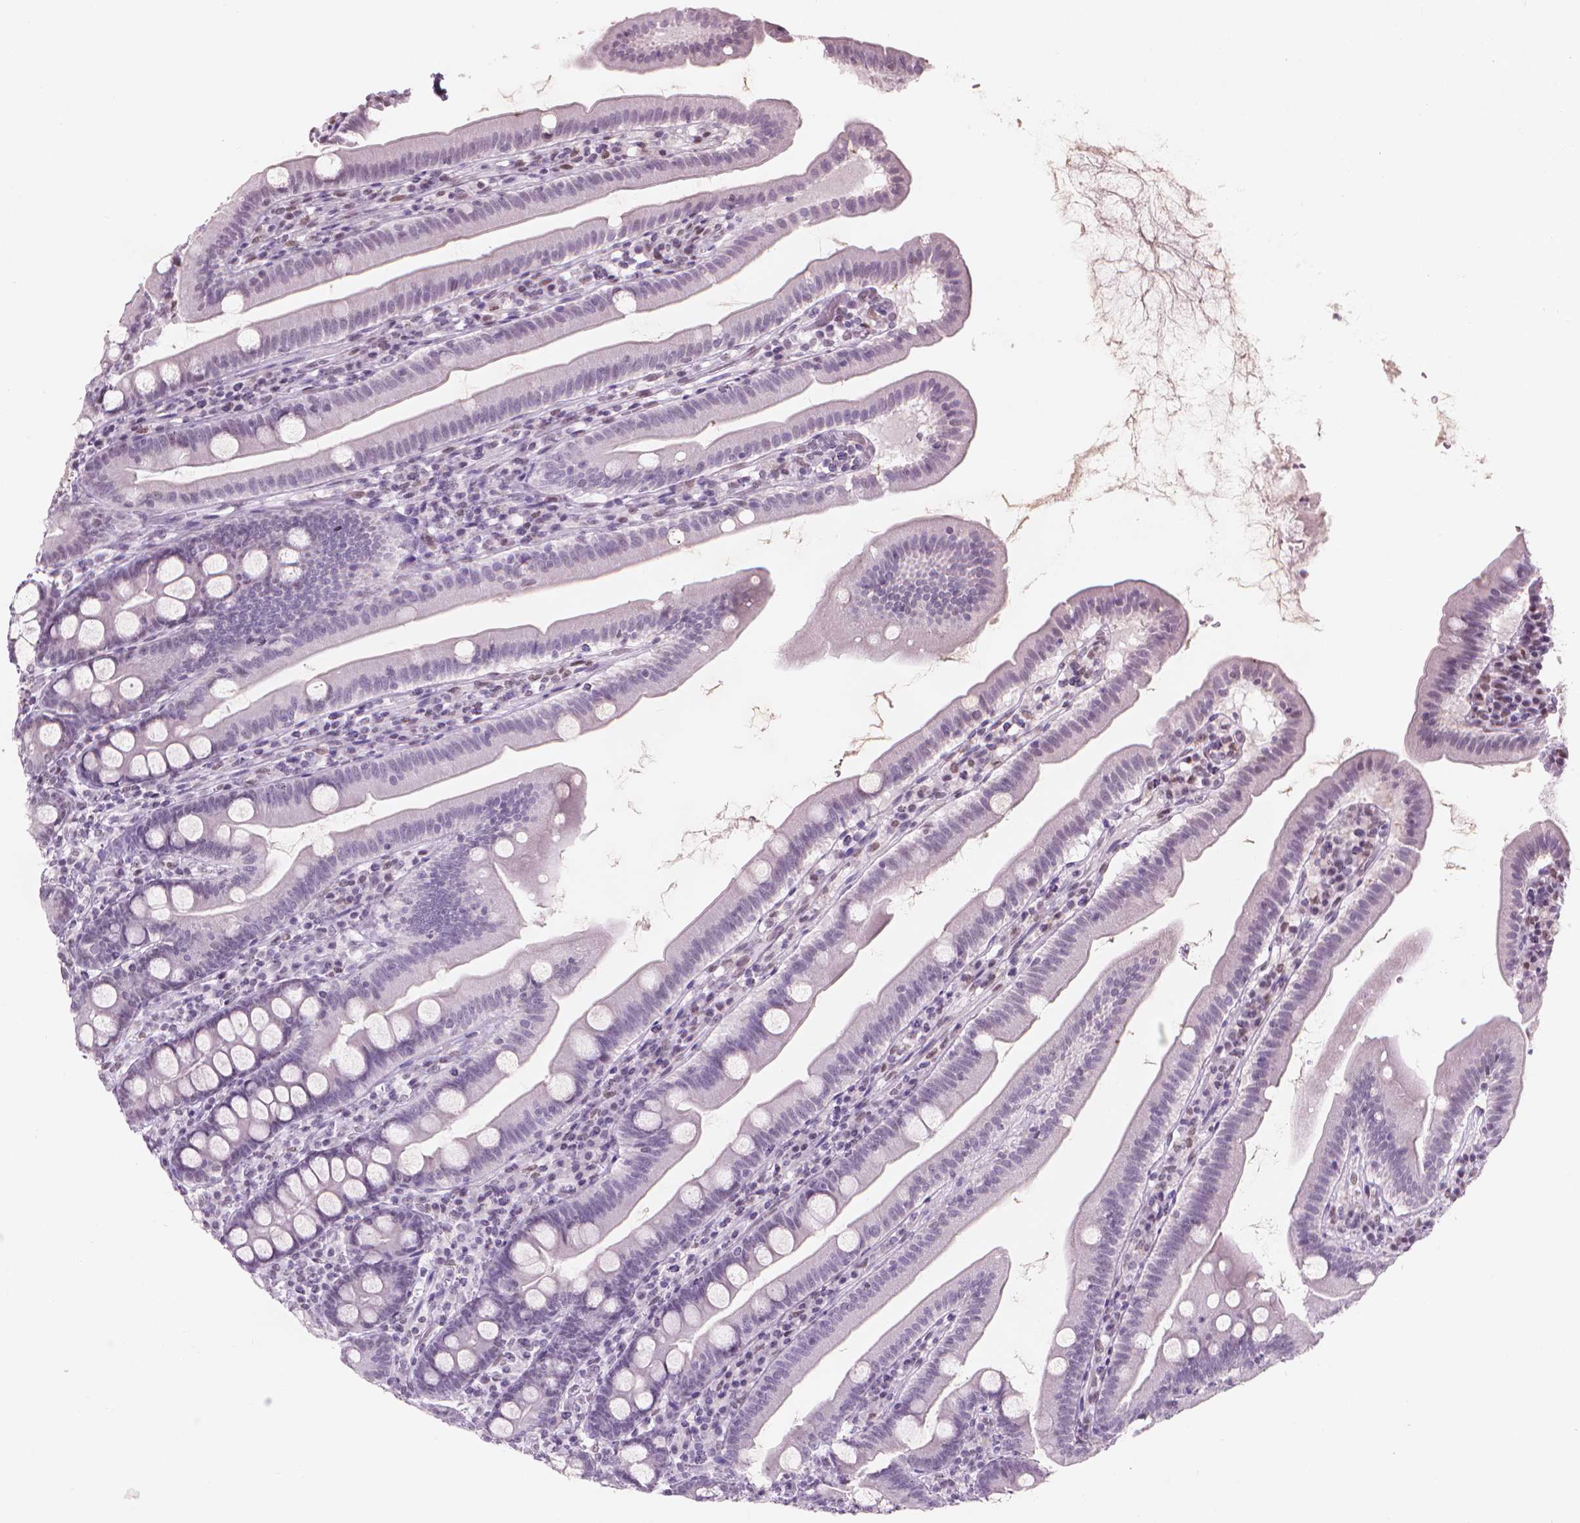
{"staining": {"intensity": "negative", "quantity": "none", "location": "none"}, "tissue": "duodenum", "cell_type": "Glandular cells", "image_type": "normal", "snomed": [{"axis": "morphology", "description": "Normal tissue, NOS"}, {"axis": "topography", "description": "Duodenum"}], "caption": "This is an immunohistochemistry micrograph of unremarkable duodenum. There is no staining in glandular cells.", "gene": "PIAS2", "patient": {"sex": "female", "age": 67}}